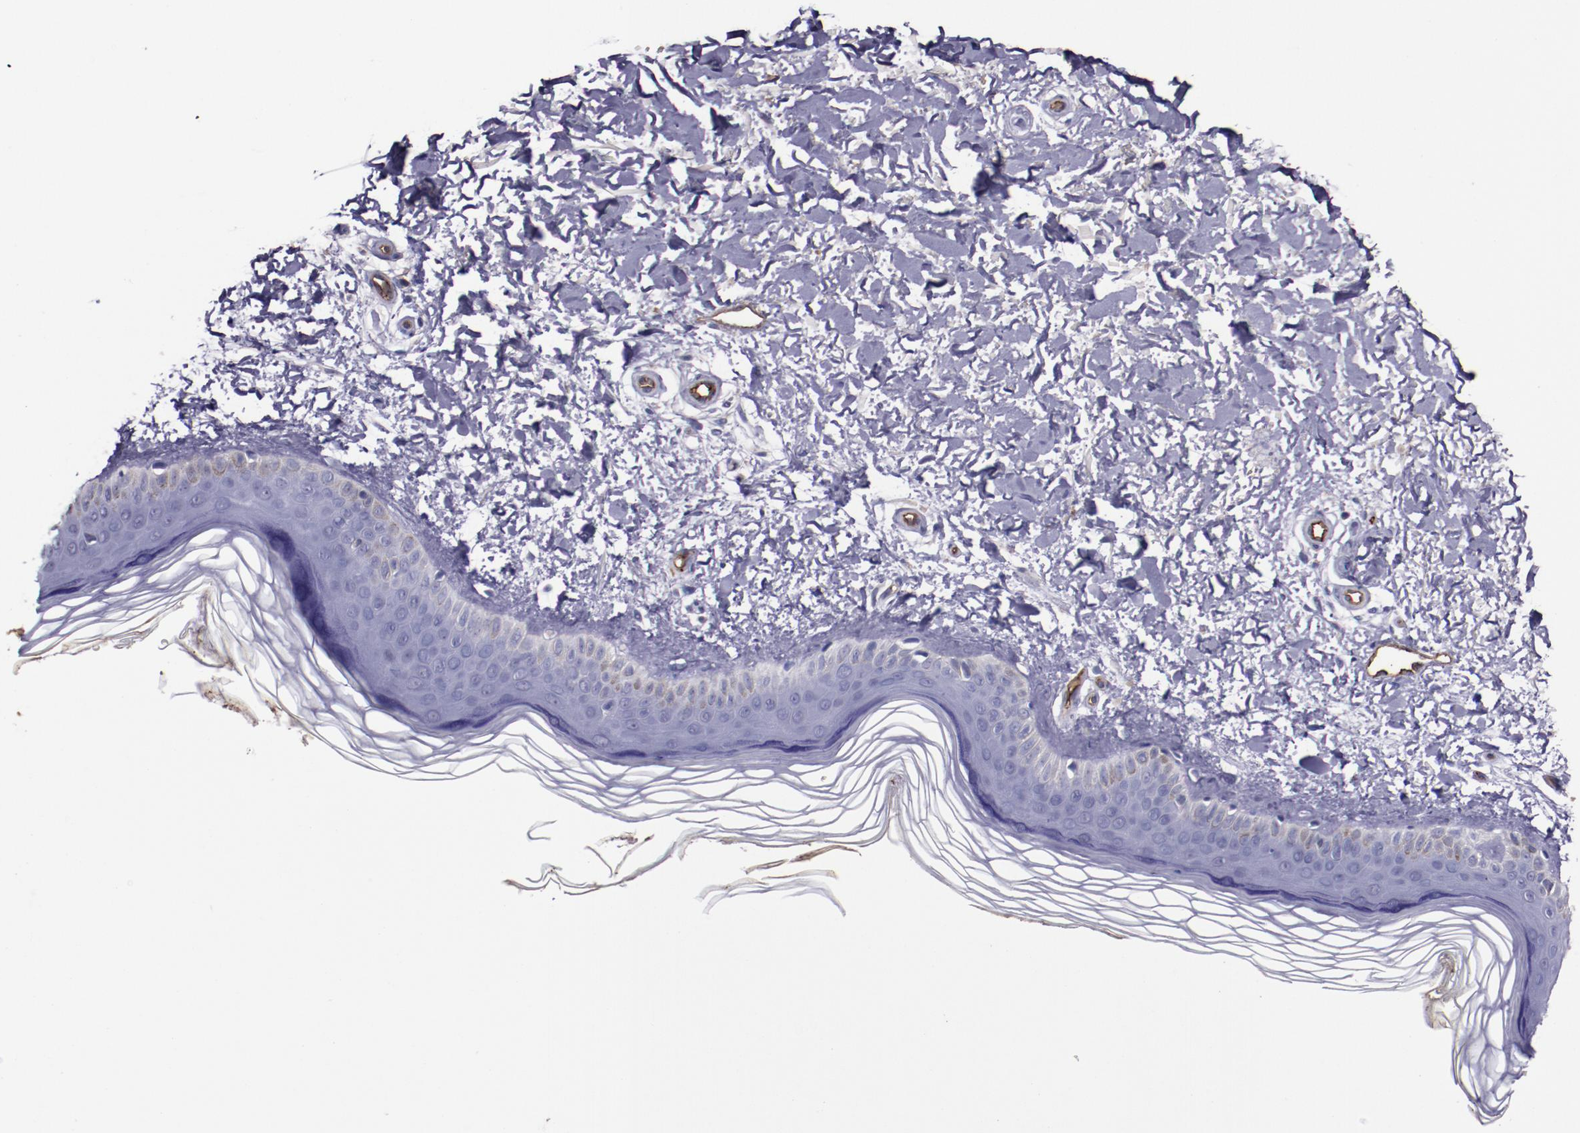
{"staining": {"intensity": "negative", "quantity": "none", "location": "none"}, "tissue": "skin", "cell_type": "Fibroblasts", "image_type": "normal", "snomed": [{"axis": "morphology", "description": "Normal tissue, NOS"}, {"axis": "topography", "description": "Skin"}], "caption": "Image shows no significant protein positivity in fibroblasts of unremarkable skin.", "gene": "A2M", "patient": {"sex": "female", "age": 19}}